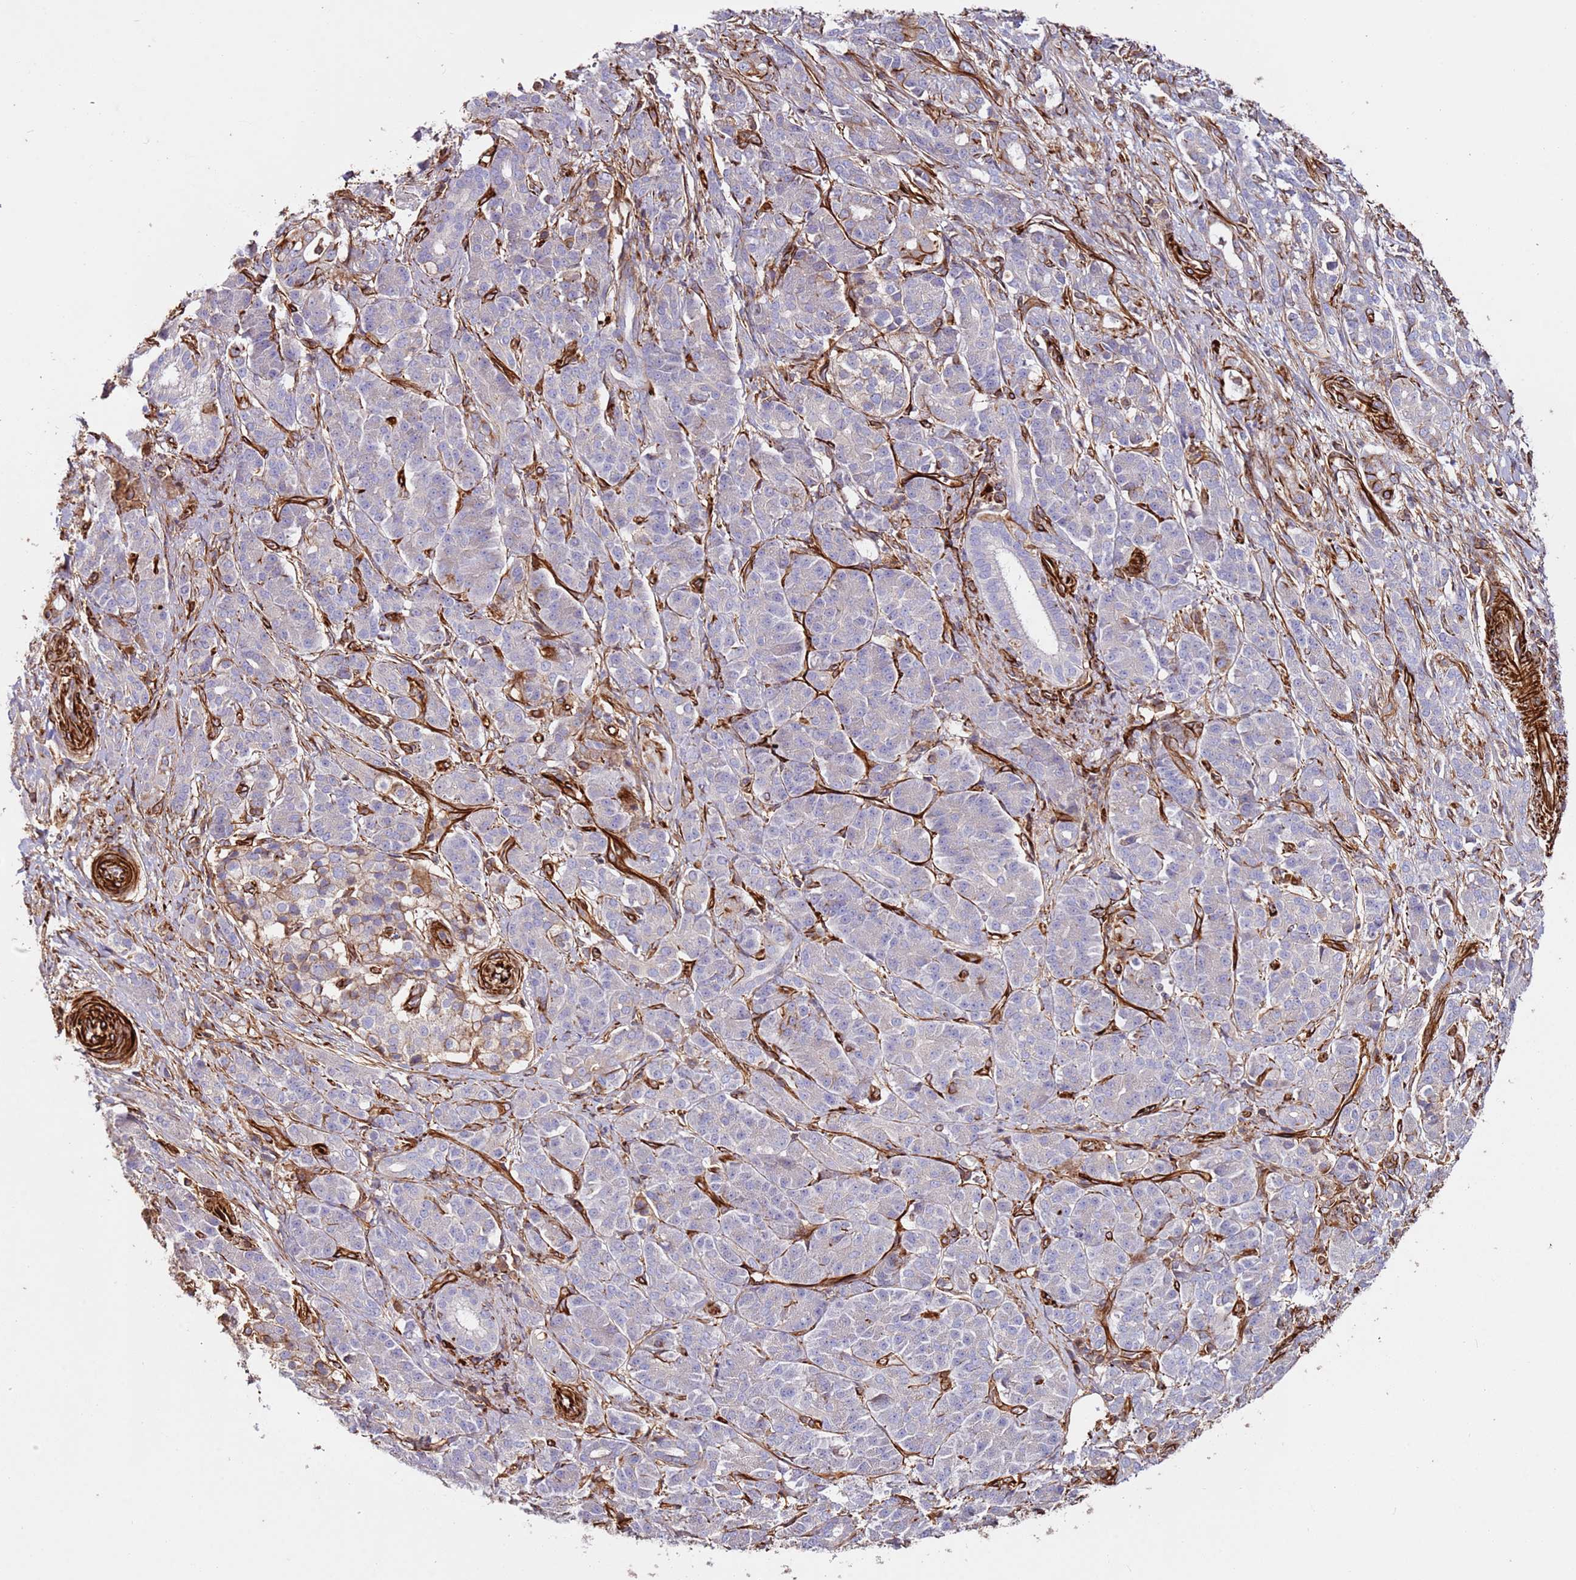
{"staining": {"intensity": "negative", "quantity": "none", "location": "none"}, "tissue": "pancreatic cancer", "cell_type": "Tumor cells", "image_type": "cancer", "snomed": [{"axis": "morphology", "description": "Adenocarcinoma, NOS"}, {"axis": "topography", "description": "Pancreas"}], "caption": "Tumor cells show no significant positivity in pancreatic adenocarcinoma.", "gene": "MRGPRE", "patient": {"sex": "male", "age": 57}}